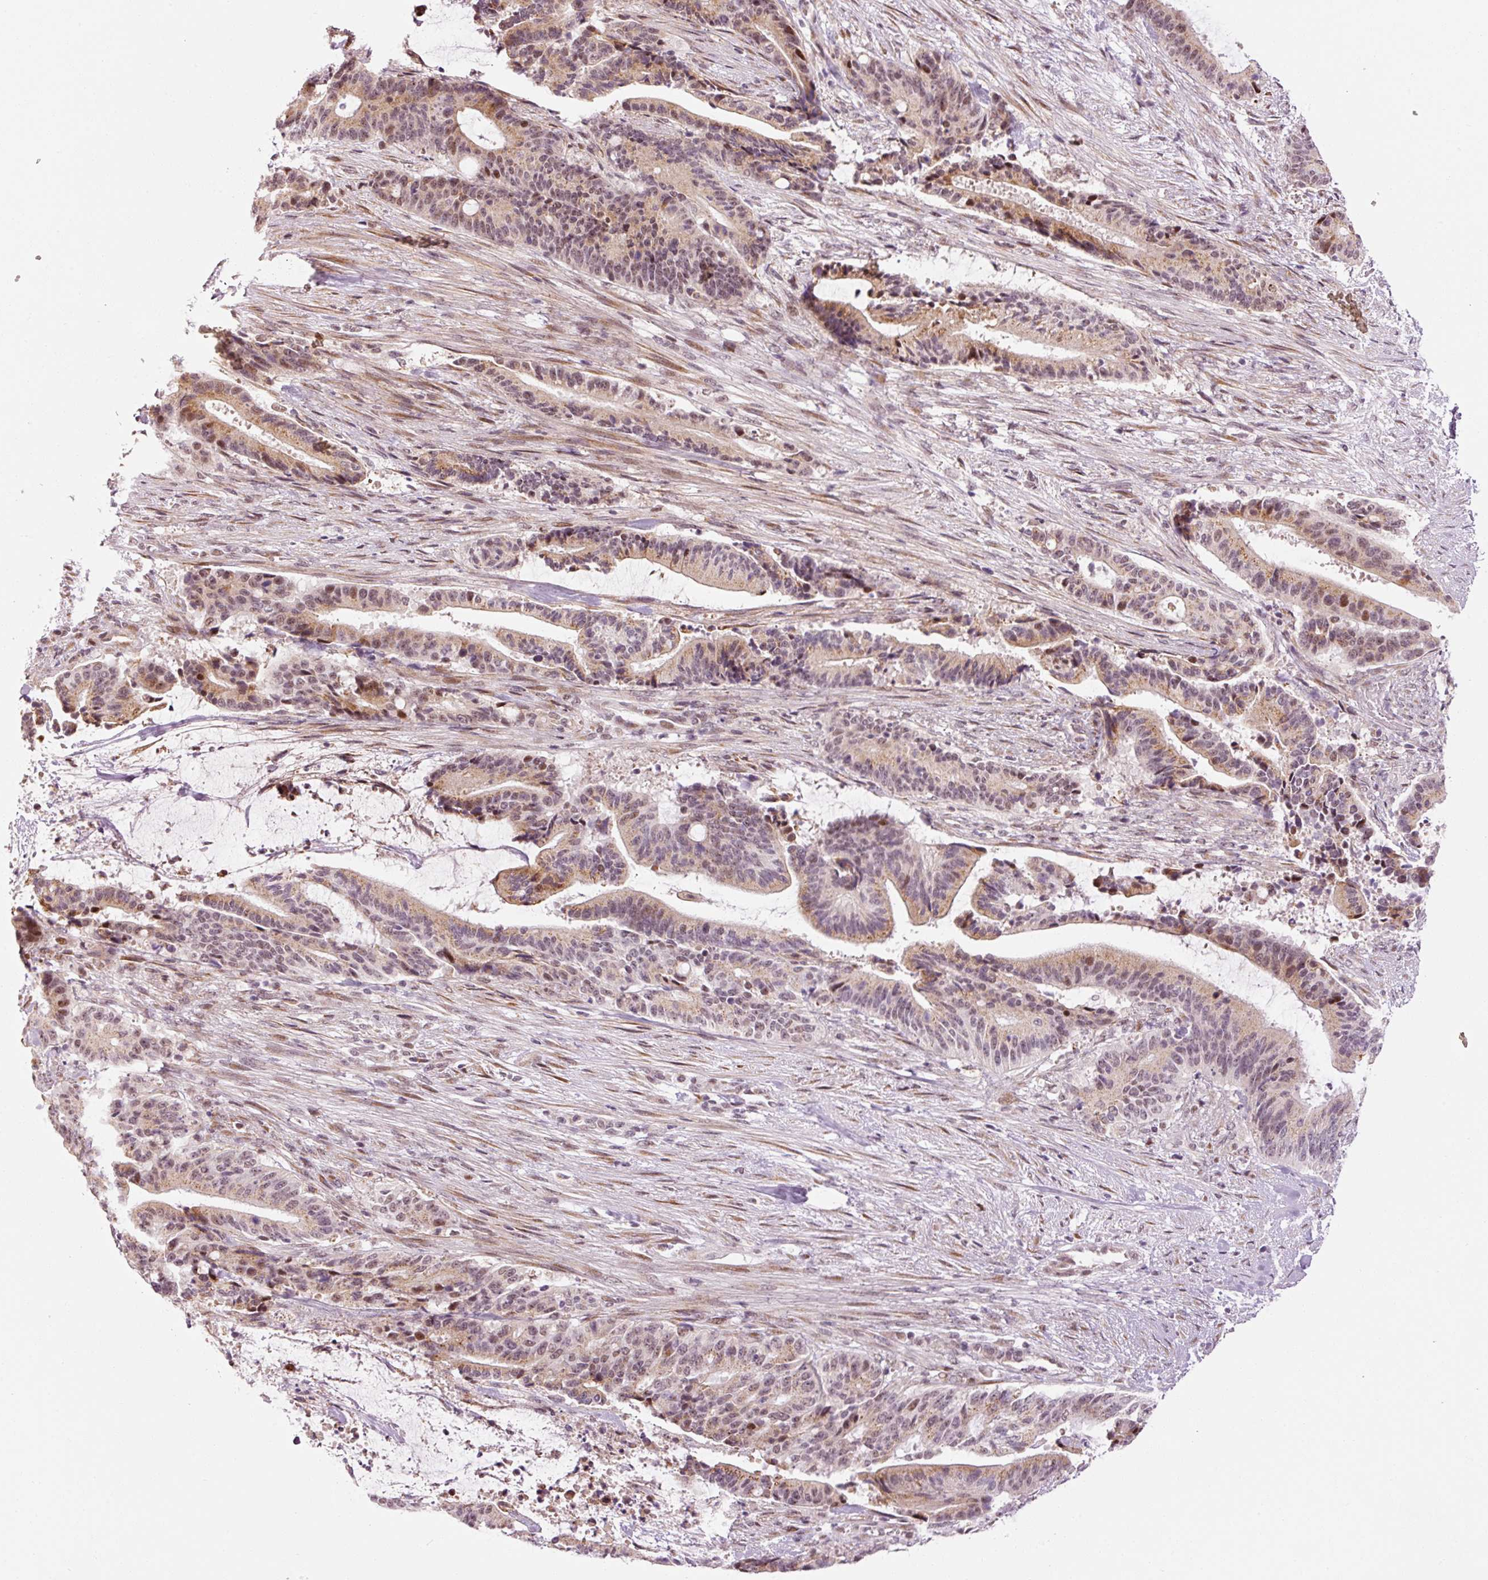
{"staining": {"intensity": "moderate", "quantity": "25%-75%", "location": "cytoplasmic/membranous,nuclear"}, "tissue": "liver cancer", "cell_type": "Tumor cells", "image_type": "cancer", "snomed": [{"axis": "morphology", "description": "Normal tissue, NOS"}, {"axis": "morphology", "description": "Cholangiocarcinoma"}, {"axis": "topography", "description": "Liver"}, {"axis": "topography", "description": "Peripheral nerve tissue"}], "caption": "A photomicrograph of cholangiocarcinoma (liver) stained for a protein shows moderate cytoplasmic/membranous and nuclear brown staining in tumor cells. Nuclei are stained in blue.", "gene": "ANKRD20A1", "patient": {"sex": "female", "age": 73}}